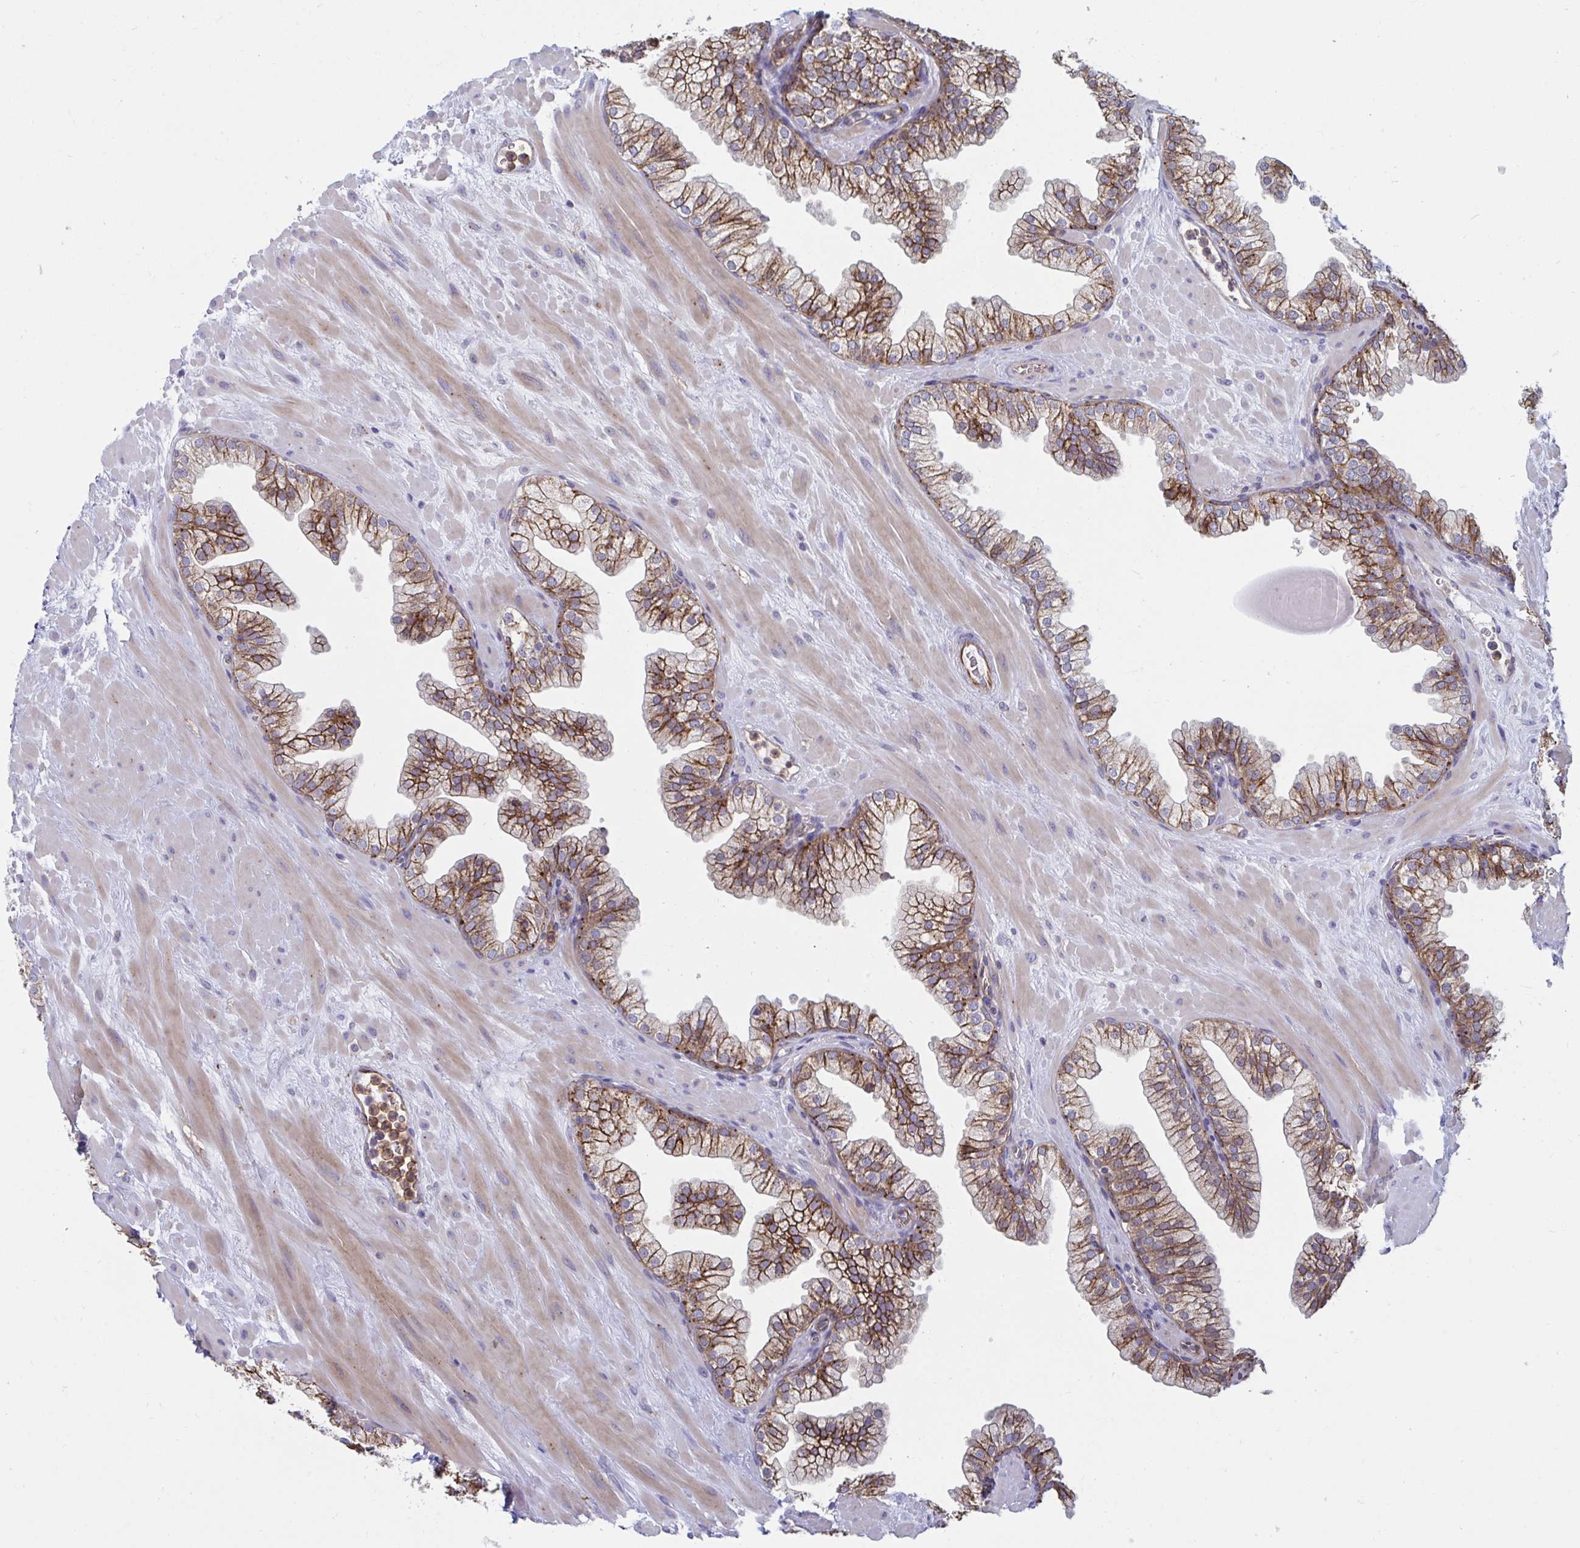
{"staining": {"intensity": "strong", "quantity": ">75%", "location": "cytoplasmic/membranous"}, "tissue": "prostate", "cell_type": "Glandular cells", "image_type": "normal", "snomed": [{"axis": "morphology", "description": "Normal tissue, NOS"}, {"axis": "topography", "description": "Prostate"}, {"axis": "topography", "description": "Peripheral nerve tissue"}], "caption": "Glandular cells reveal high levels of strong cytoplasmic/membranous staining in approximately >75% of cells in benign prostate.", "gene": "SLC9A6", "patient": {"sex": "male", "age": 61}}